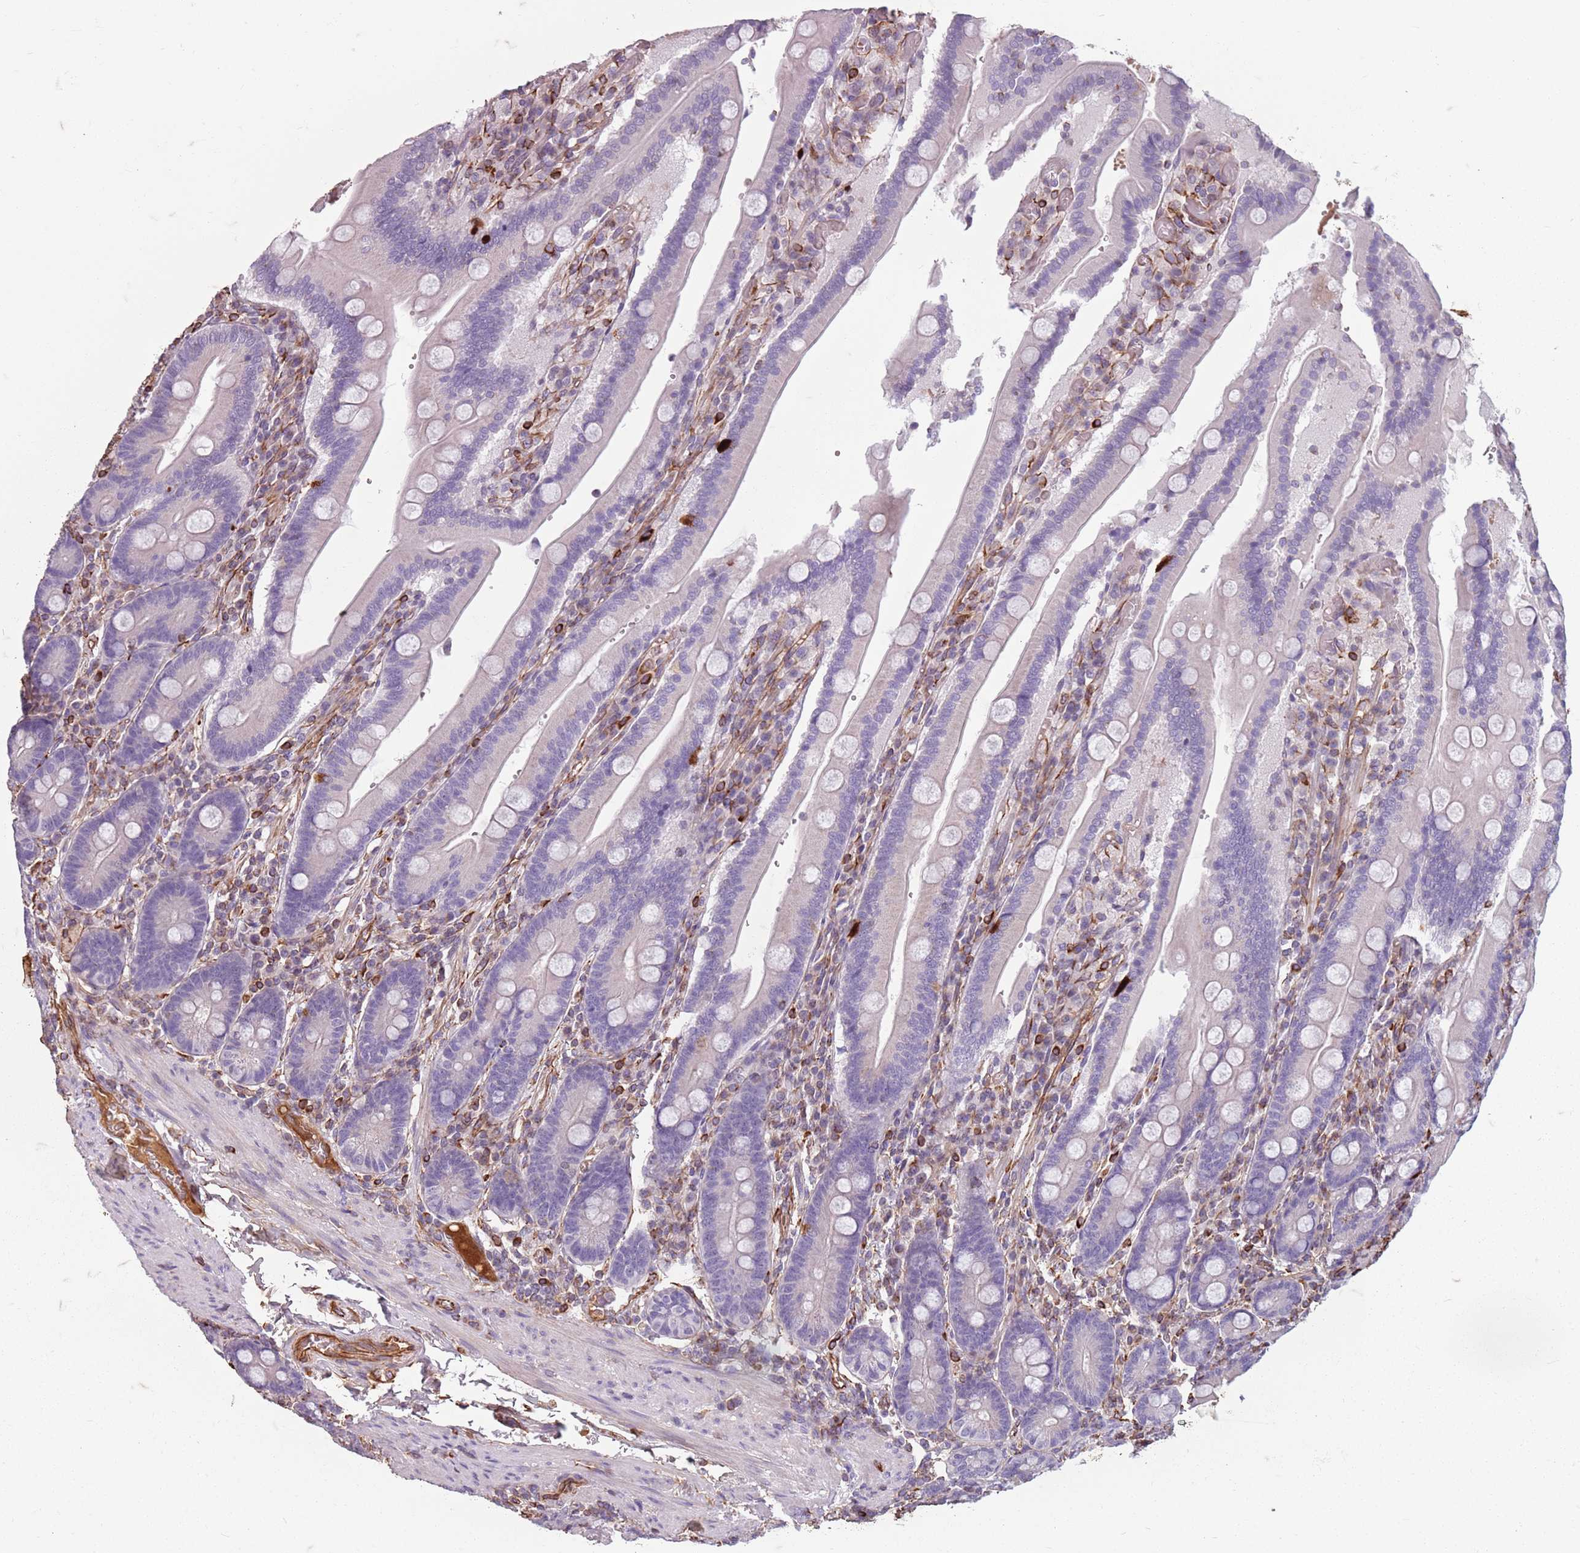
{"staining": {"intensity": "negative", "quantity": "none", "location": "none"}, "tissue": "duodenum", "cell_type": "Glandular cells", "image_type": "normal", "snomed": [{"axis": "morphology", "description": "Normal tissue, NOS"}, {"axis": "topography", "description": "Duodenum"}], "caption": "The micrograph demonstrates no staining of glandular cells in unremarkable duodenum.", "gene": "TAS2R38", "patient": {"sex": "female", "age": 62}}